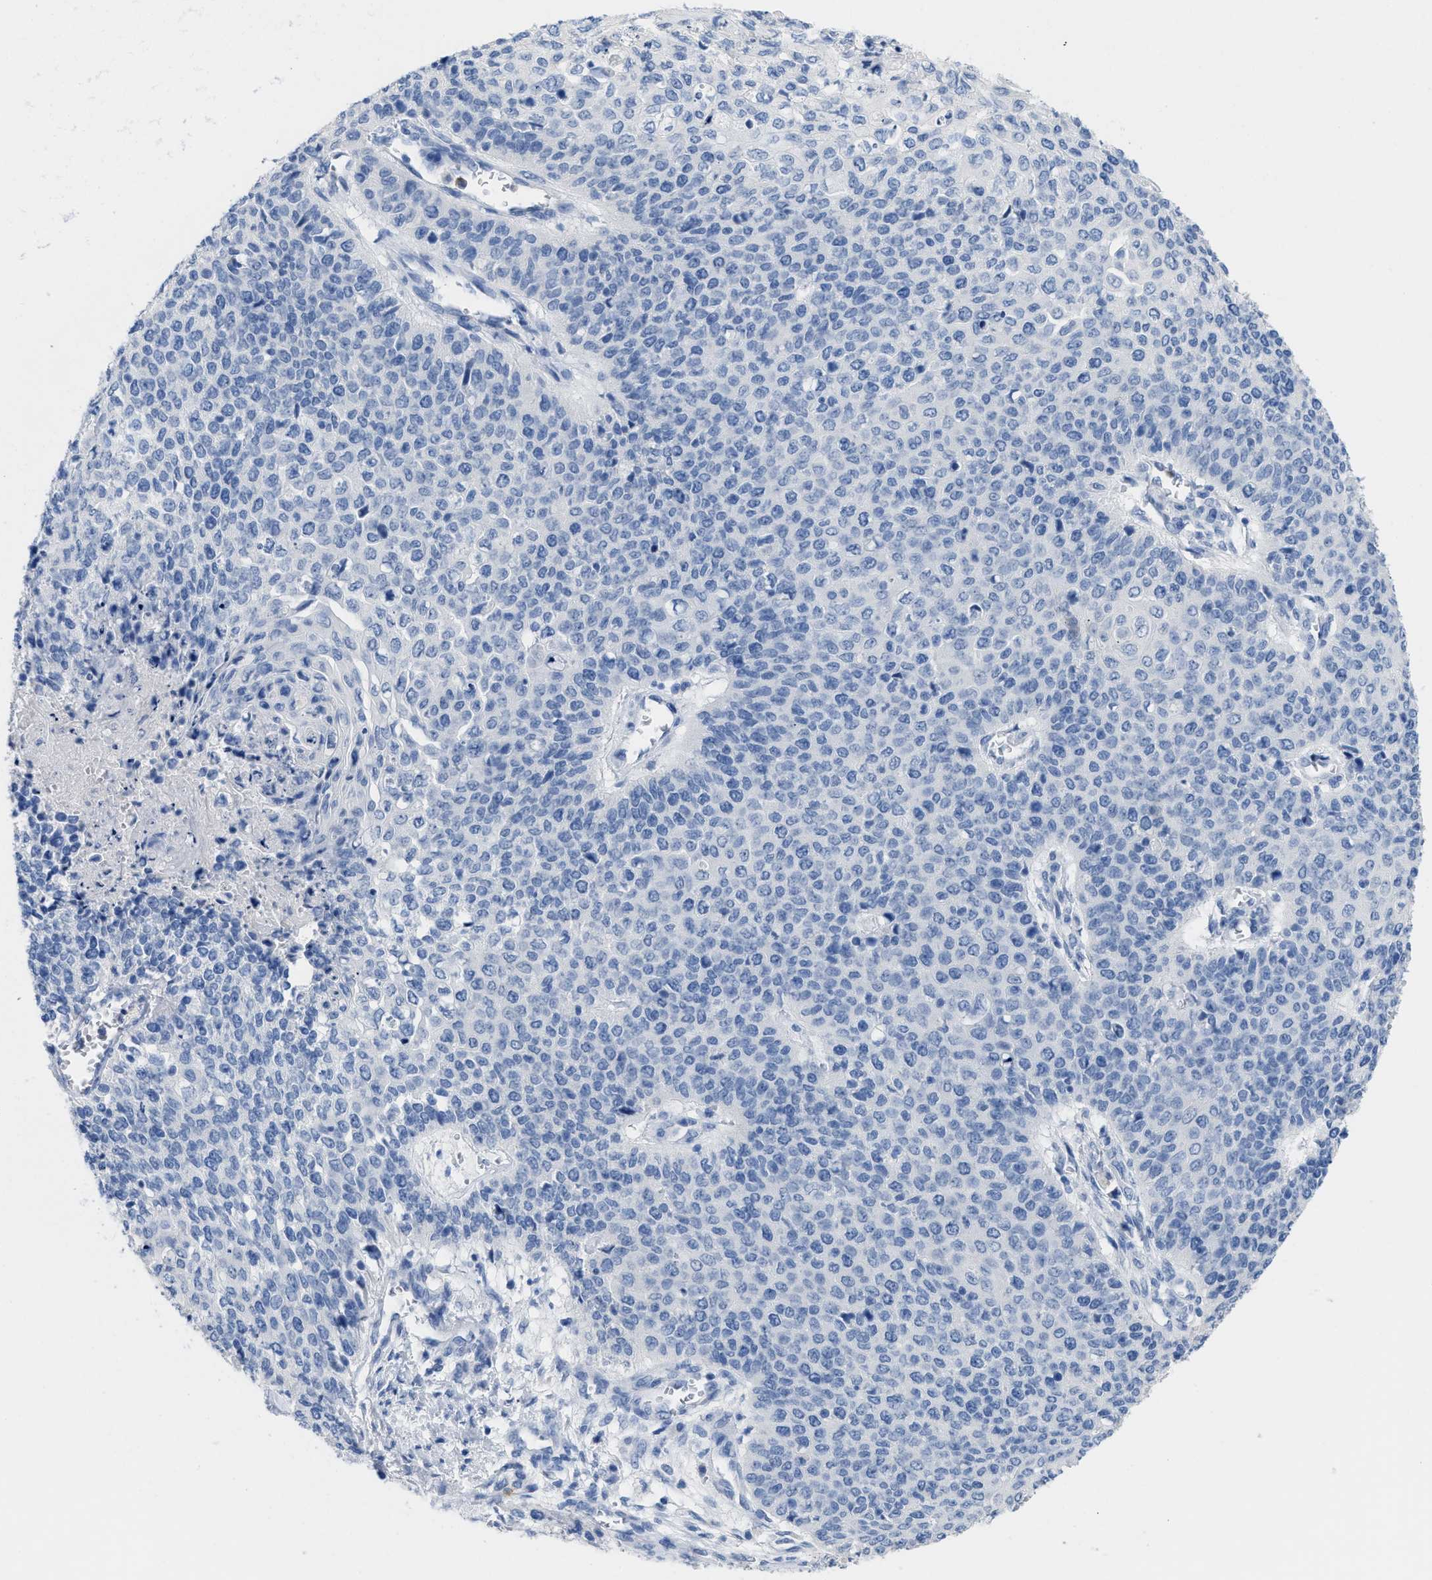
{"staining": {"intensity": "negative", "quantity": "none", "location": "none"}, "tissue": "cervical cancer", "cell_type": "Tumor cells", "image_type": "cancer", "snomed": [{"axis": "morphology", "description": "Squamous cell carcinoma, NOS"}, {"axis": "topography", "description": "Cervix"}], "caption": "This histopathology image is of squamous cell carcinoma (cervical) stained with immunohistochemistry to label a protein in brown with the nuclei are counter-stained blue. There is no expression in tumor cells. (Stains: DAB IHC with hematoxylin counter stain, Microscopy: brightfield microscopy at high magnification).", "gene": "CR1", "patient": {"sex": "female", "age": 39}}